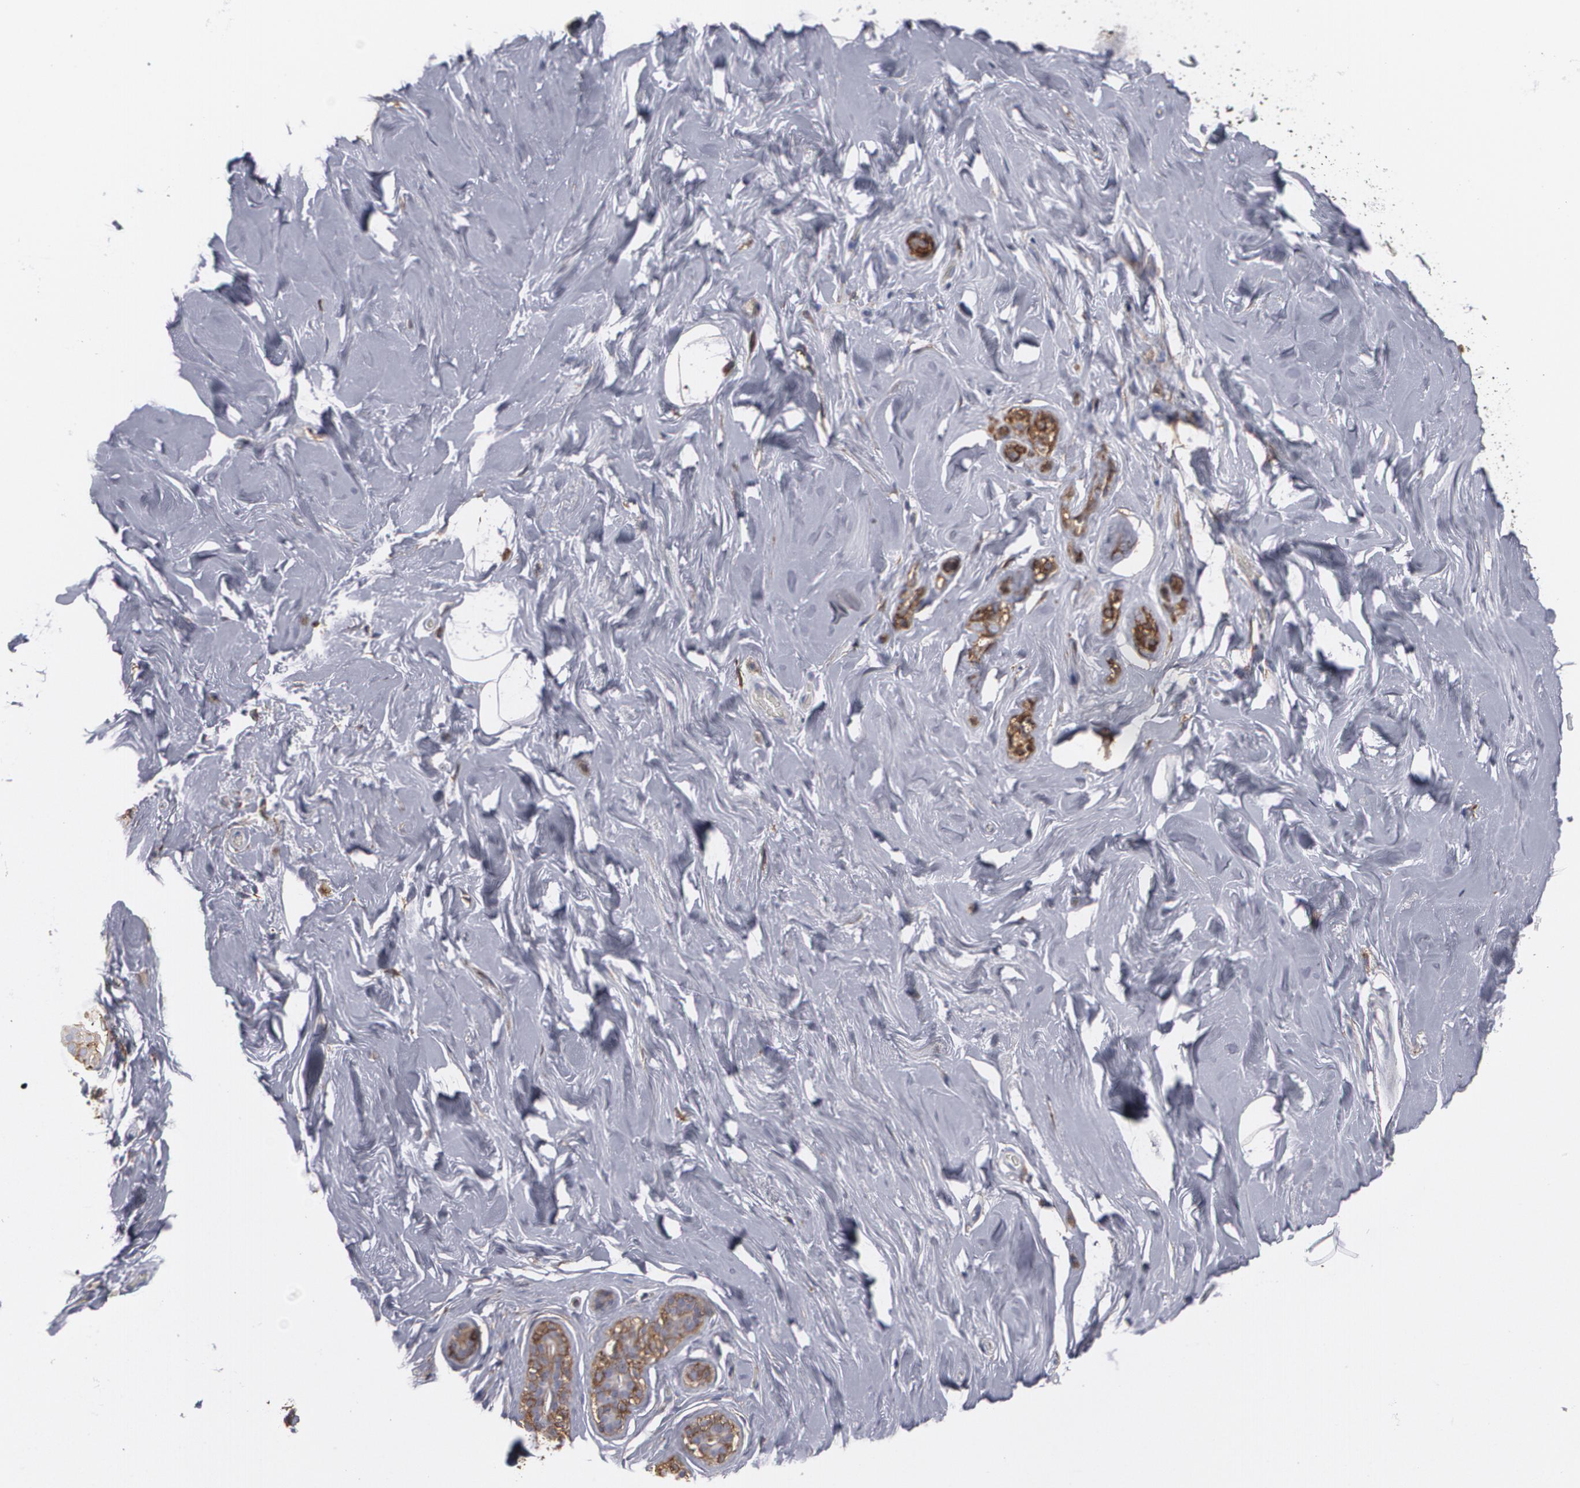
{"staining": {"intensity": "negative", "quantity": "none", "location": "none"}, "tissue": "breast", "cell_type": "Adipocytes", "image_type": "normal", "snomed": [{"axis": "morphology", "description": "Normal tissue, NOS"}, {"axis": "topography", "description": "Breast"}], "caption": "High magnification brightfield microscopy of benign breast stained with DAB (brown) and counterstained with hematoxylin (blue): adipocytes show no significant positivity.", "gene": "ODC1", "patient": {"sex": "female", "age": 75}}